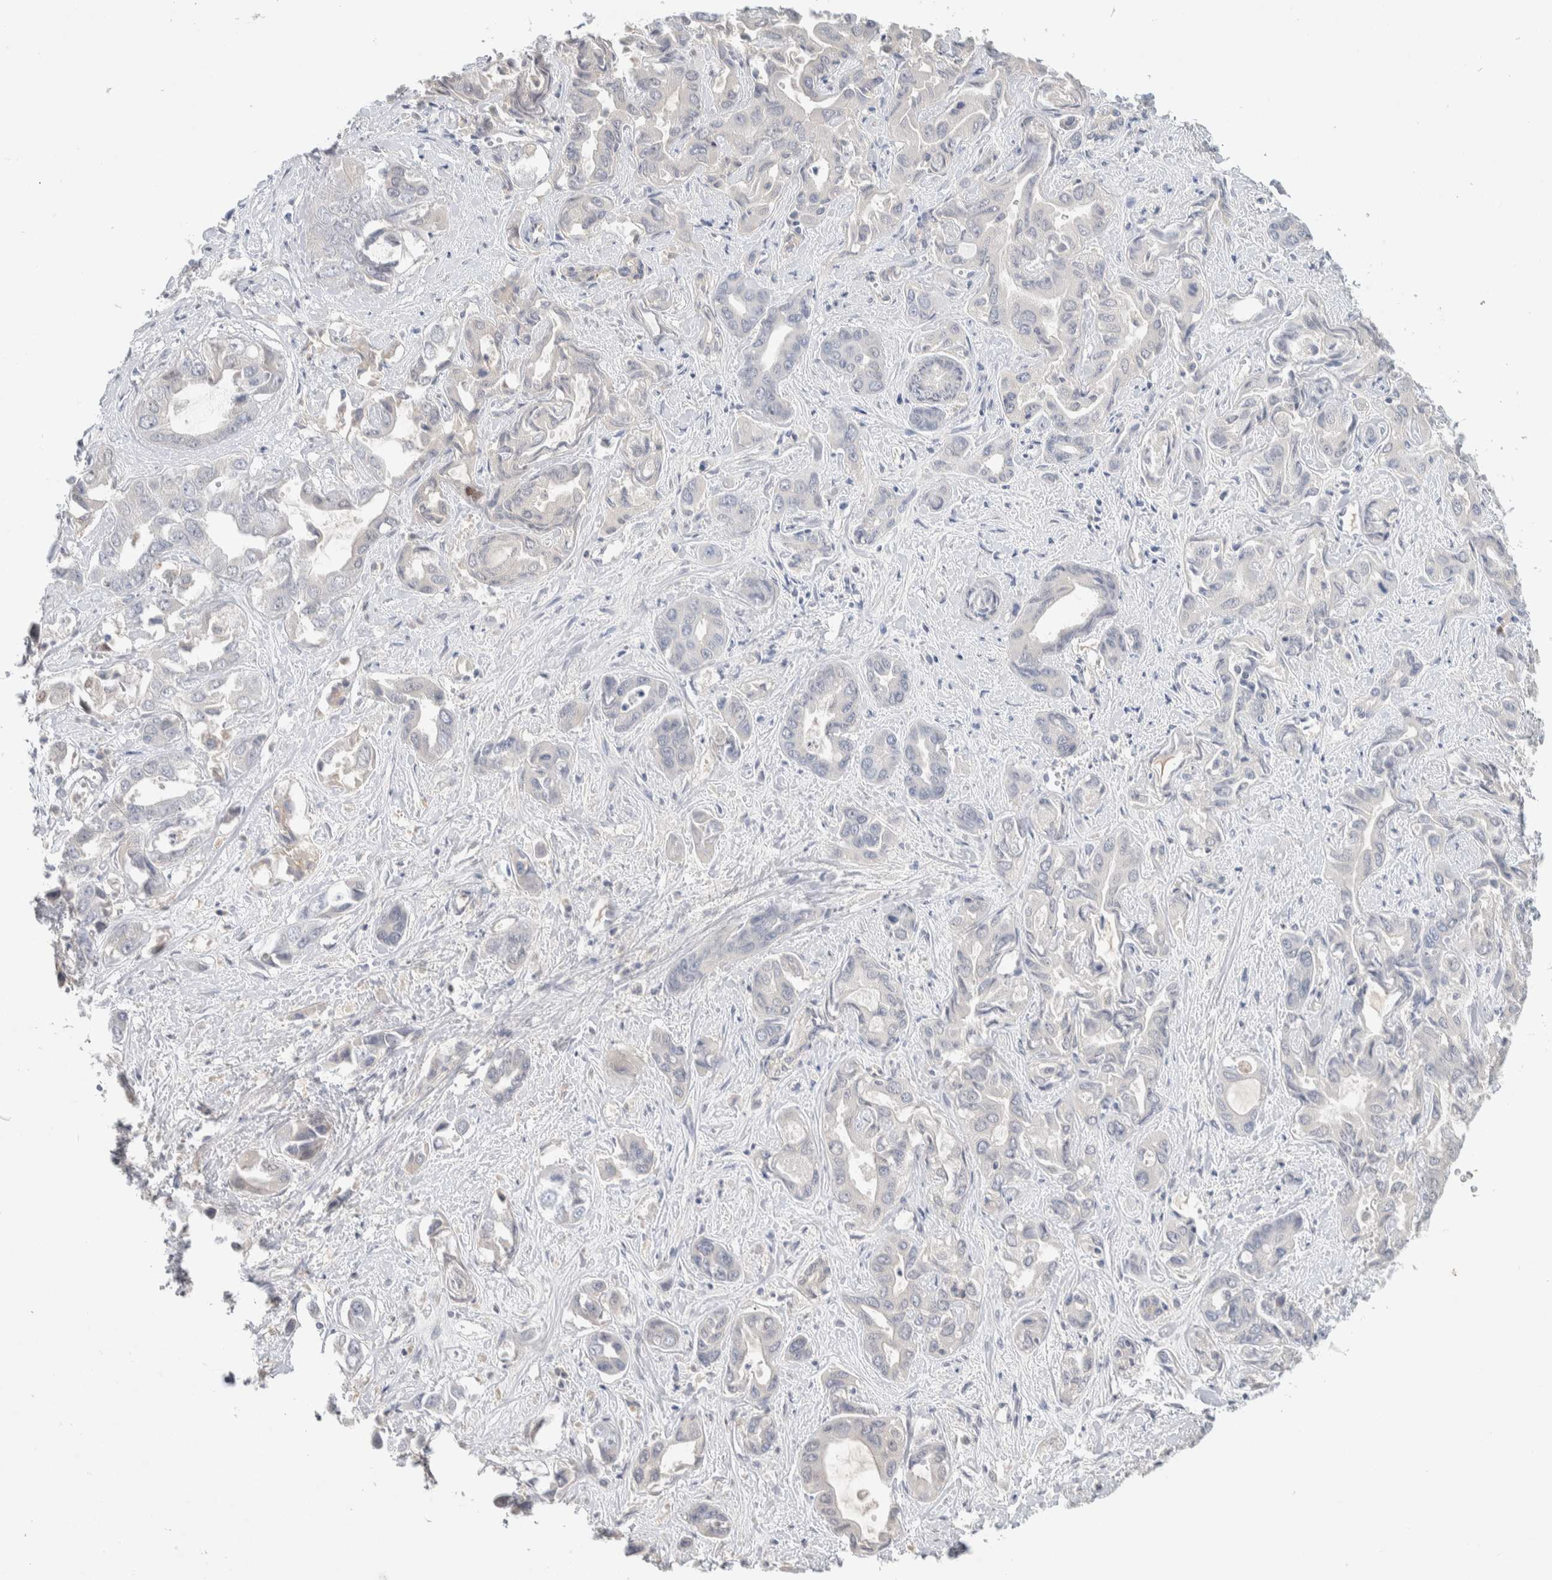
{"staining": {"intensity": "negative", "quantity": "none", "location": "none"}, "tissue": "liver cancer", "cell_type": "Tumor cells", "image_type": "cancer", "snomed": [{"axis": "morphology", "description": "Cholangiocarcinoma"}, {"axis": "topography", "description": "Liver"}], "caption": "The micrograph reveals no significant staining in tumor cells of liver cholangiocarcinoma.", "gene": "DEPTOR", "patient": {"sex": "female", "age": 52}}